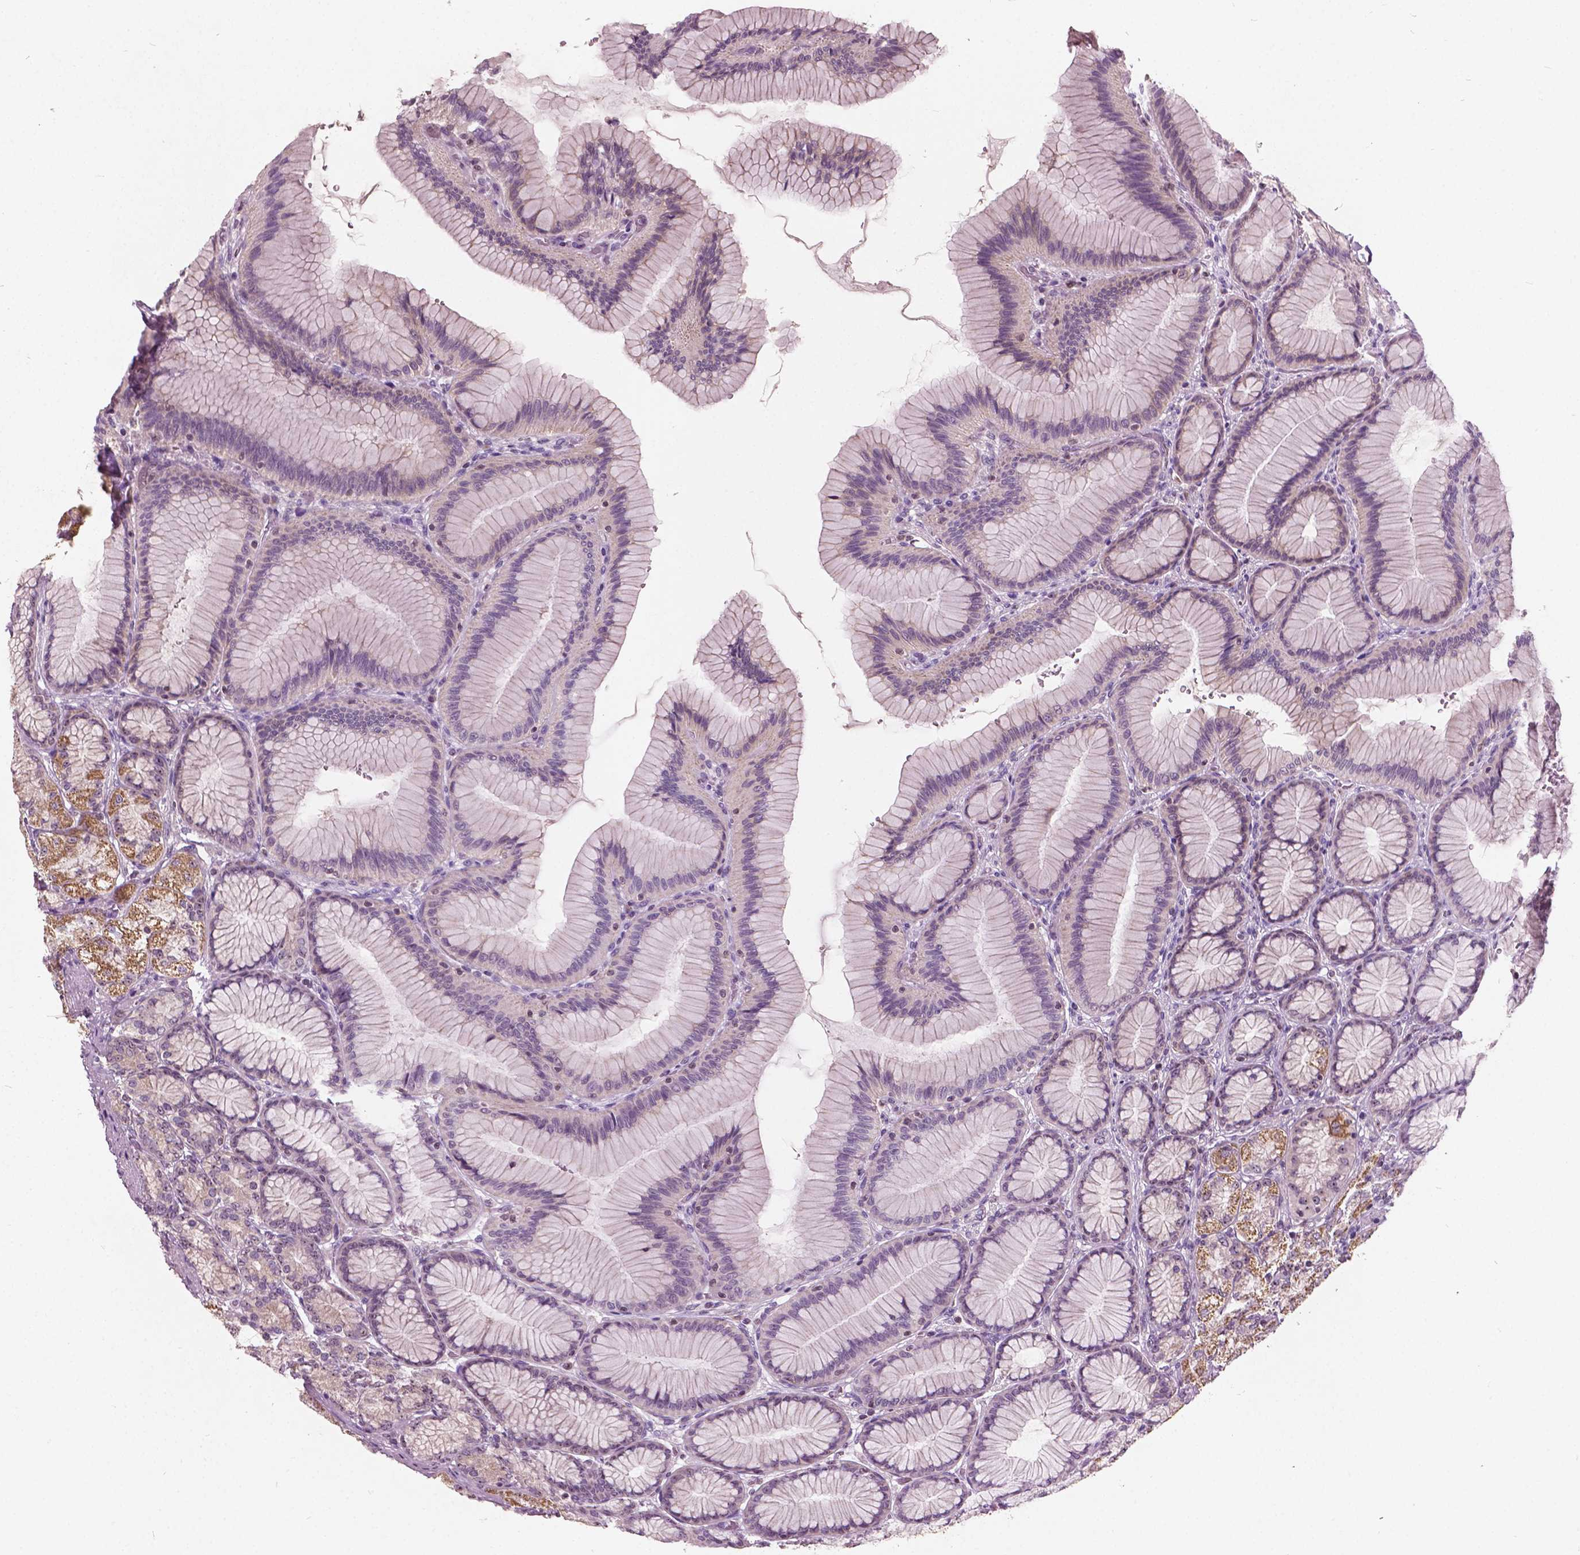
{"staining": {"intensity": "strong", "quantity": "<25%", "location": "cytoplasmic/membranous"}, "tissue": "stomach", "cell_type": "Glandular cells", "image_type": "normal", "snomed": [{"axis": "morphology", "description": "Normal tissue, NOS"}, {"axis": "morphology", "description": "Adenocarcinoma, NOS"}, {"axis": "morphology", "description": "Adenocarcinoma, High grade"}, {"axis": "topography", "description": "Stomach, upper"}, {"axis": "topography", "description": "Stomach"}], "caption": "Brown immunohistochemical staining in unremarkable human stomach shows strong cytoplasmic/membranous expression in about <25% of glandular cells. (brown staining indicates protein expression, while blue staining denotes nuclei).", "gene": "ODF3L2", "patient": {"sex": "female", "age": 65}}